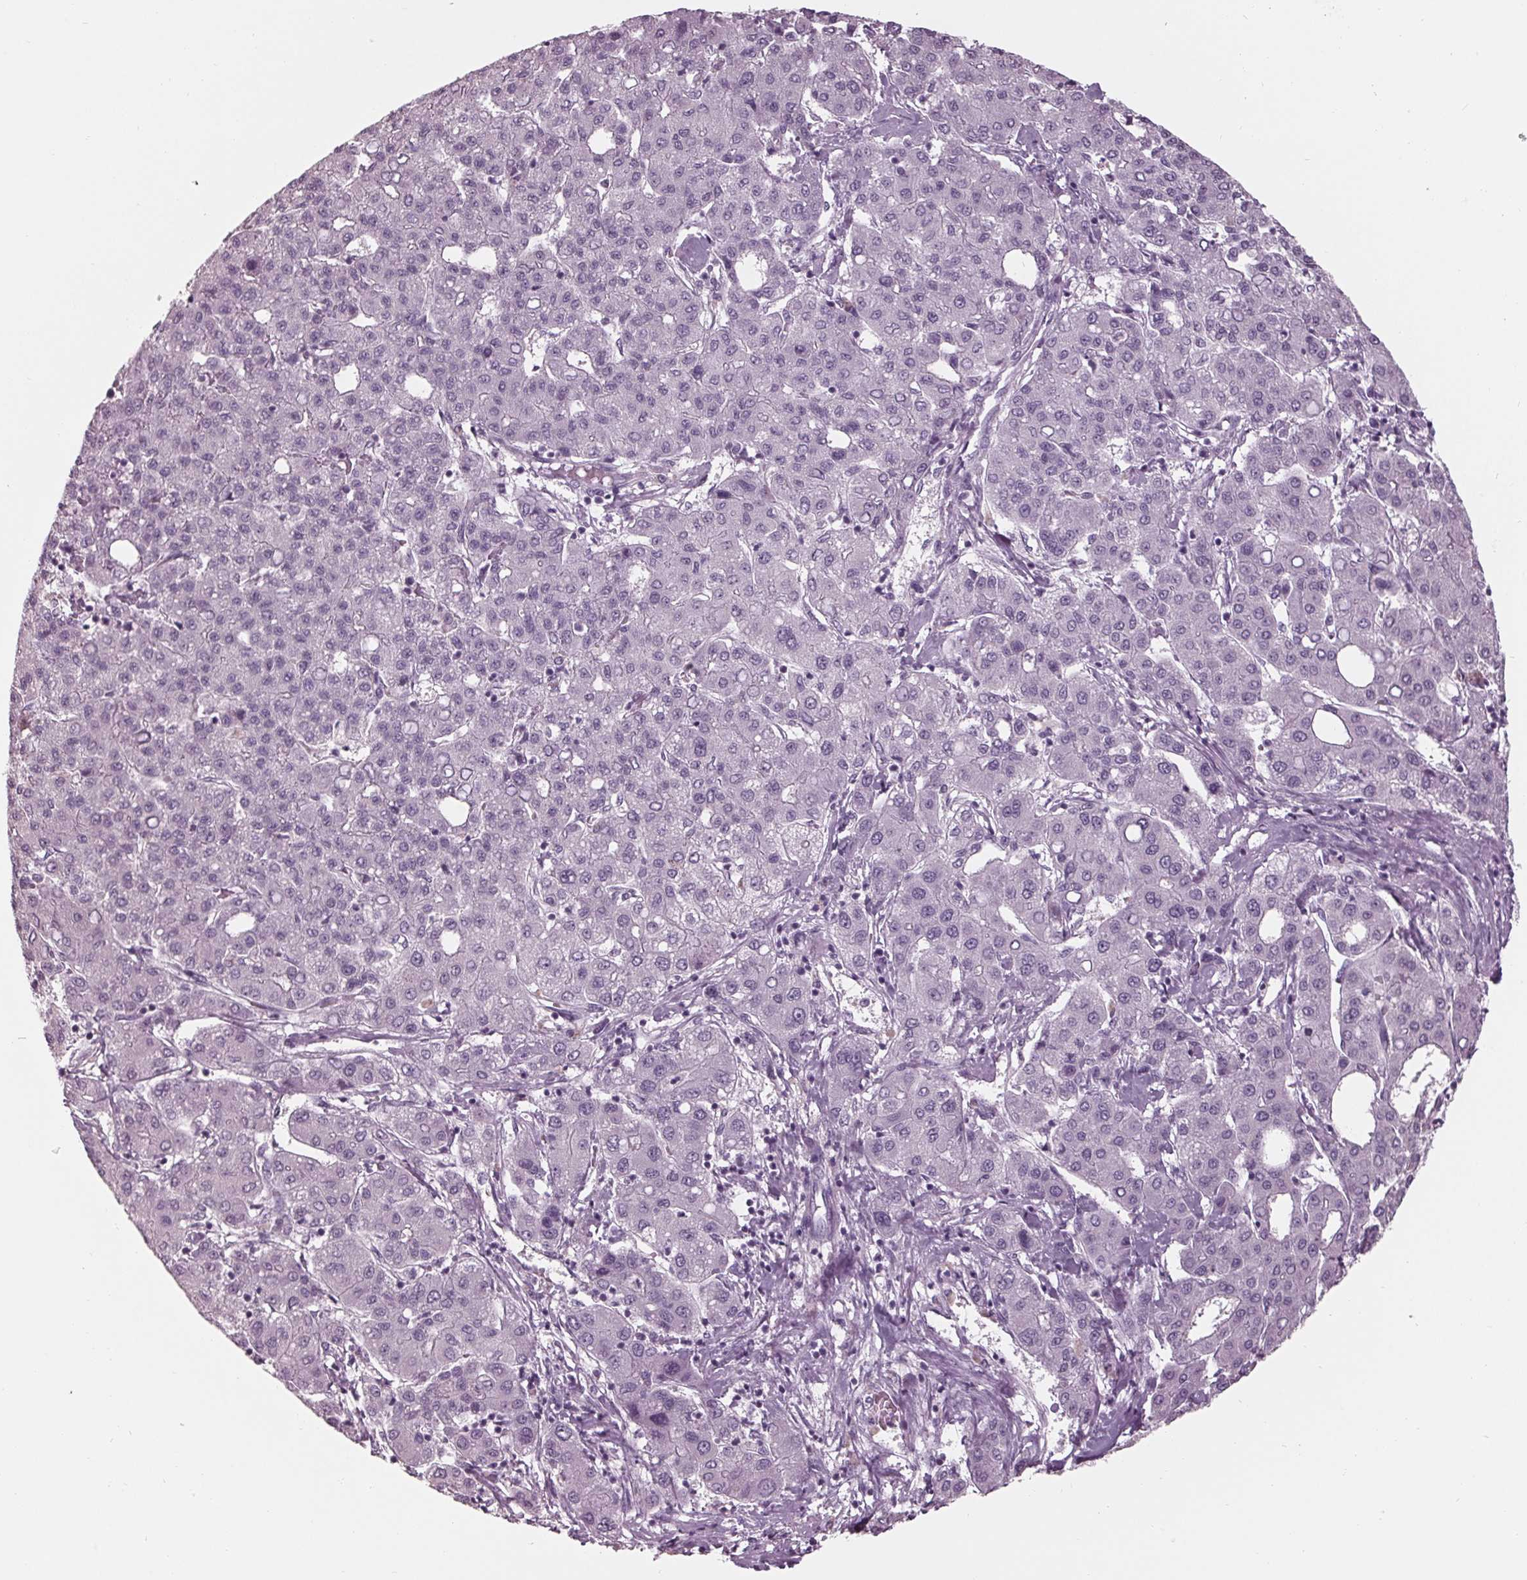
{"staining": {"intensity": "negative", "quantity": "none", "location": "none"}, "tissue": "liver cancer", "cell_type": "Tumor cells", "image_type": "cancer", "snomed": [{"axis": "morphology", "description": "Carcinoma, Hepatocellular, NOS"}, {"axis": "topography", "description": "Liver"}], "caption": "High power microscopy micrograph of an IHC histopathology image of liver cancer (hepatocellular carcinoma), revealing no significant expression in tumor cells.", "gene": "TNNC2", "patient": {"sex": "male", "age": 65}}